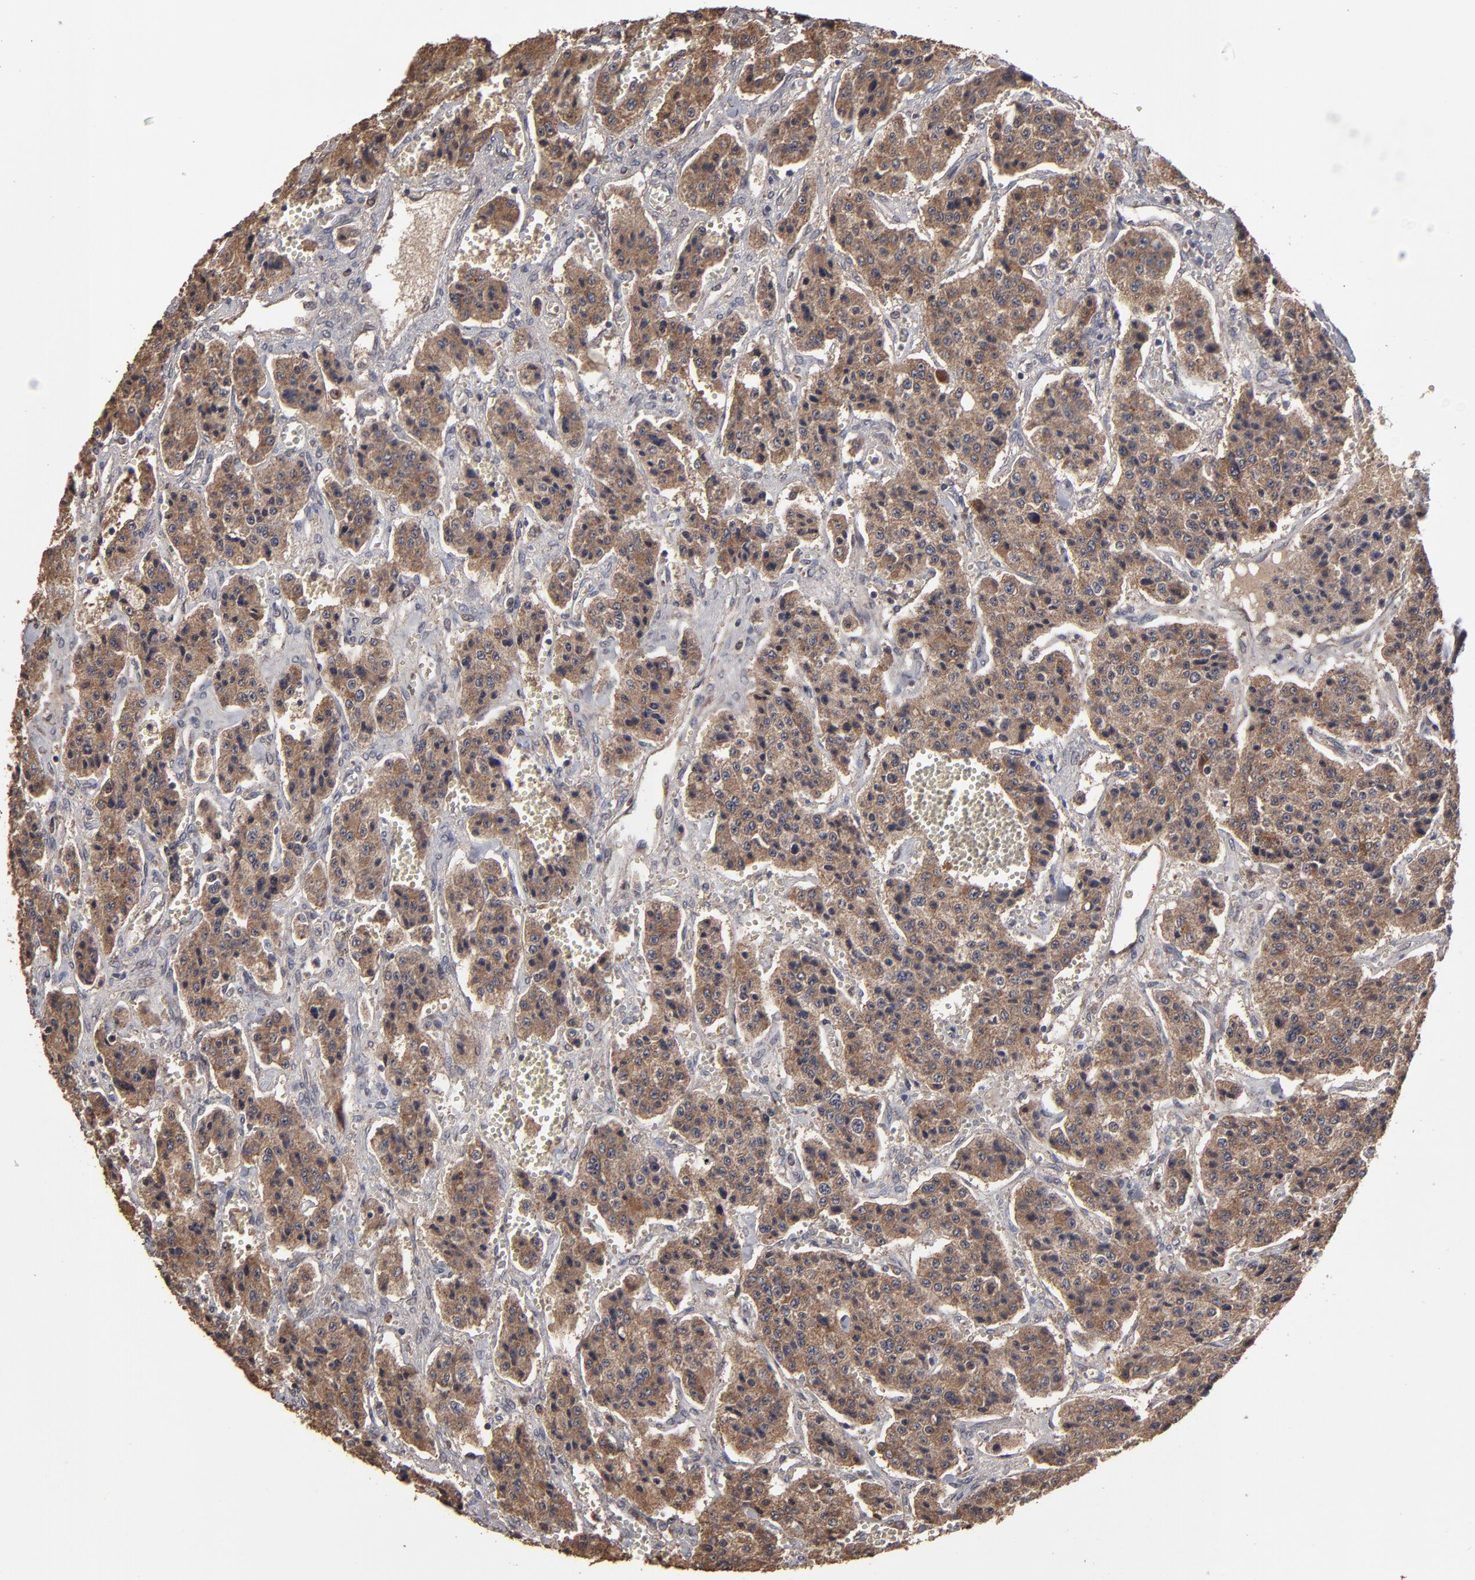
{"staining": {"intensity": "moderate", "quantity": ">75%", "location": "cytoplasmic/membranous"}, "tissue": "carcinoid", "cell_type": "Tumor cells", "image_type": "cancer", "snomed": [{"axis": "morphology", "description": "Carcinoid, malignant, NOS"}, {"axis": "topography", "description": "Small intestine"}], "caption": "Carcinoid stained with a brown dye displays moderate cytoplasmic/membranous positive expression in approximately >75% of tumor cells.", "gene": "MMP2", "patient": {"sex": "male", "age": 52}}